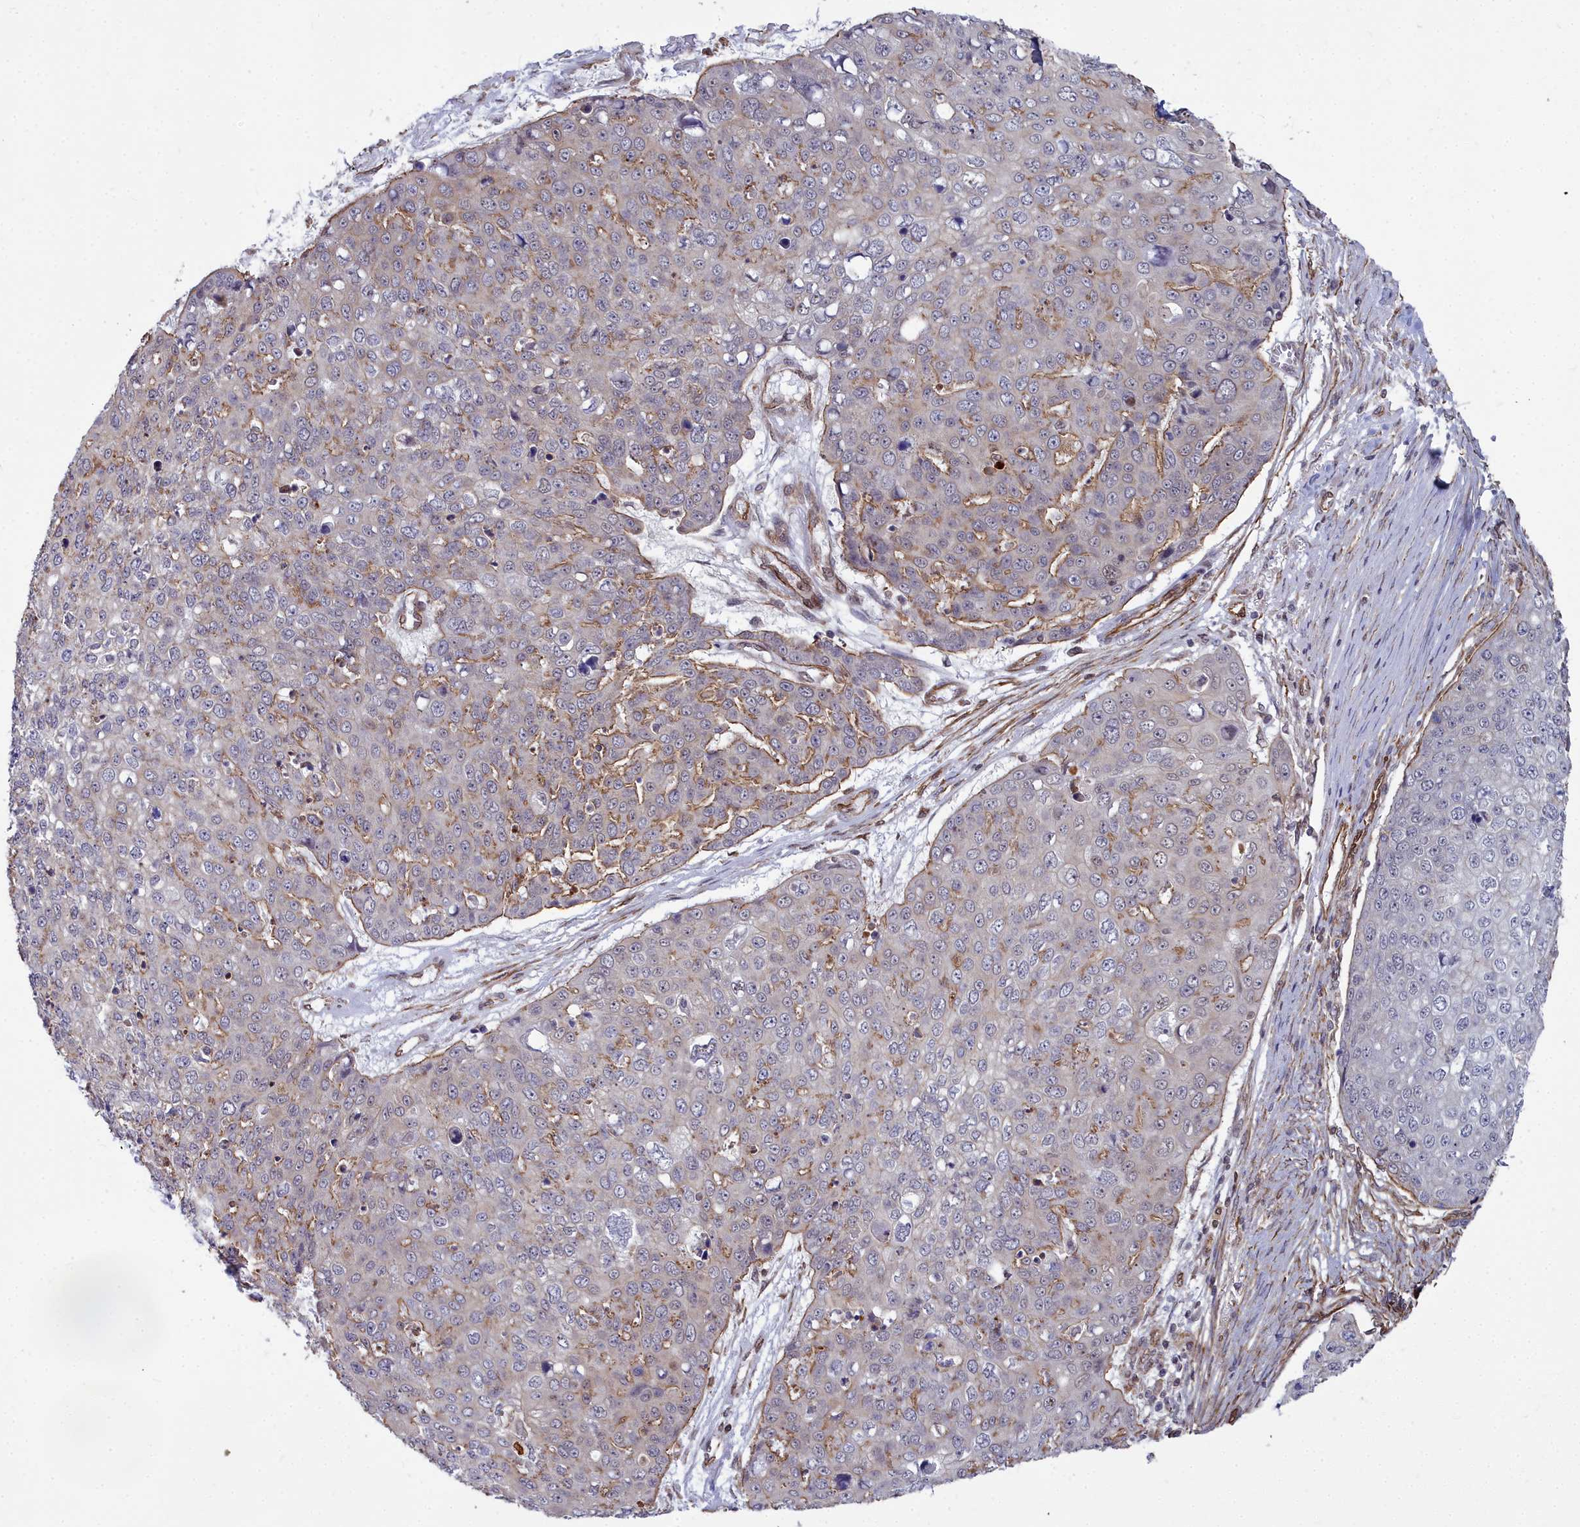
{"staining": {"intensity": "moderate", "quantity": "<25%", "location": "cytoplasmic/membranous"}, "tissue": "skin cancer", "cell_type": "Tumor cells", "image_type": "cancer", "snomed": [{"axis": "morphology", "description": "Squamous cell carcinoma, NOS"}, {"axis": "topography", "description": "Skin"}], "caption": "An image of human squamous cell carcinoma (skin) stained for a protein displays moderate cytoplasmic/membranous brown staining in tumor cells. Immunohistochemistry stains the protein of interest in brown and the nuclei are stained blue.", "gene": "YJU2", "patient": {"sex": "male", "age": 71}}